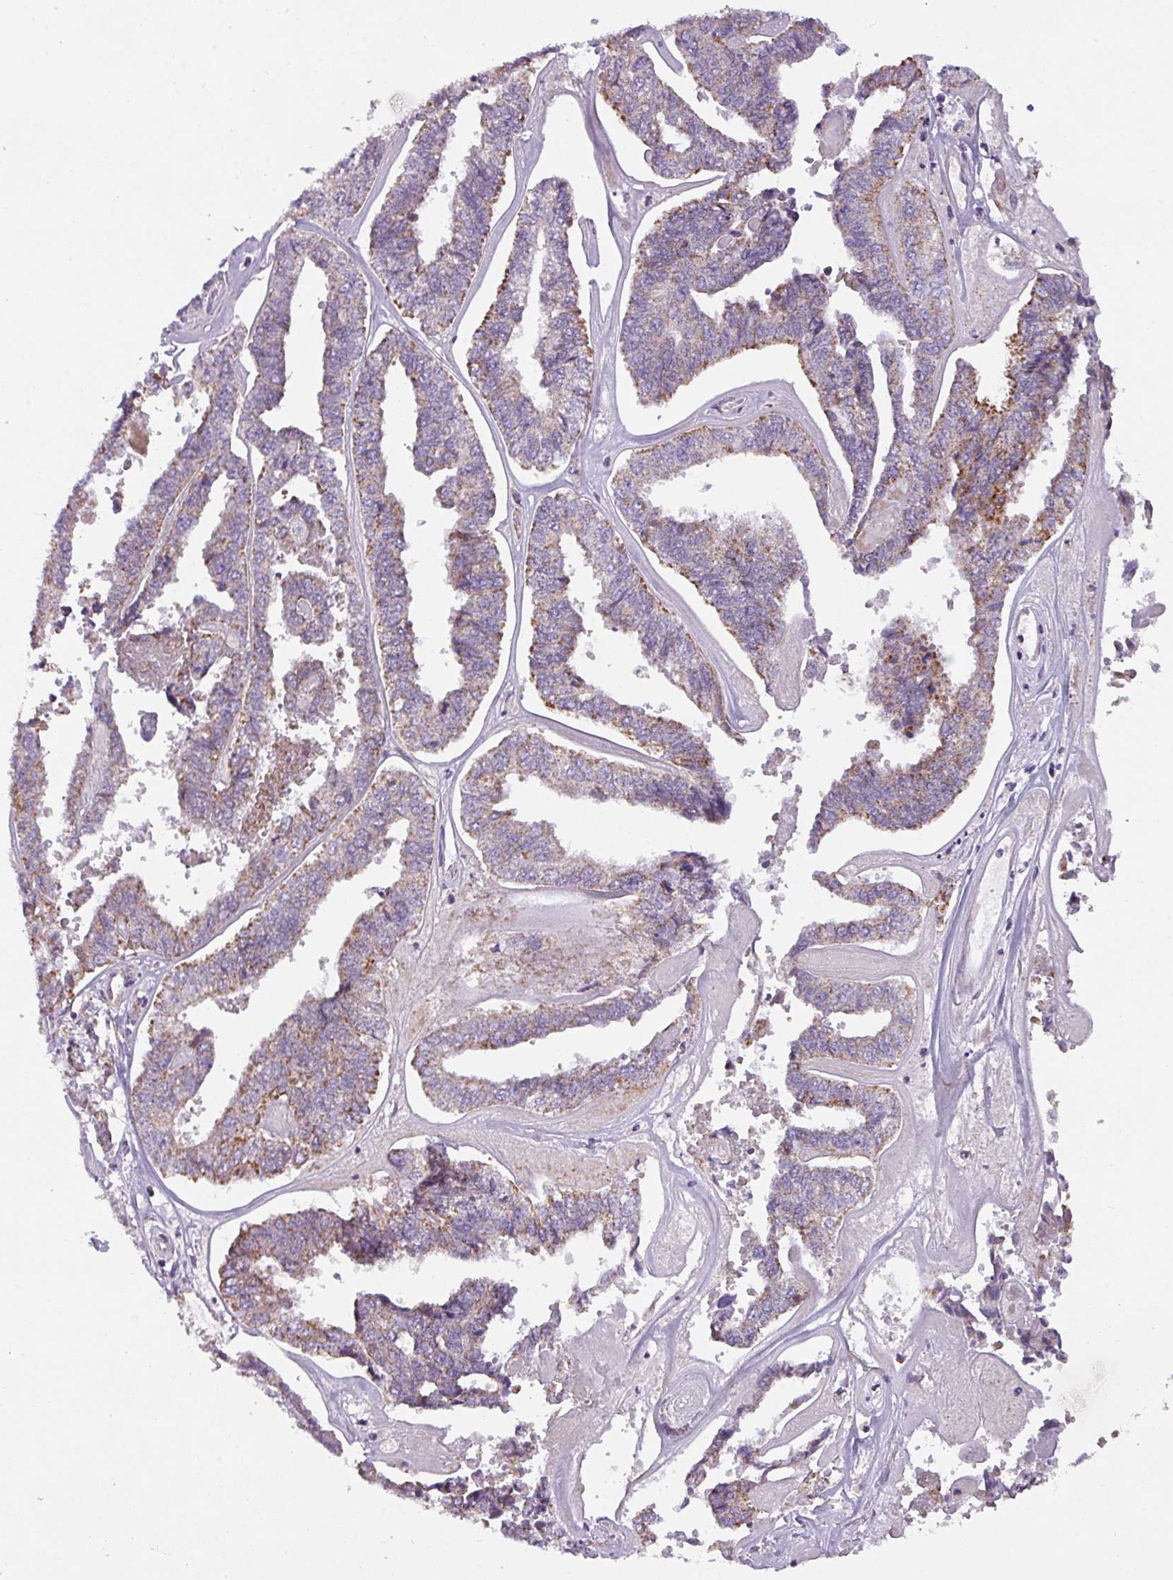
{"staining": {"intensity": "moderate", "quantity": "25%-75%", "location": "cytoplasmic/membranous"}, "tissue": "endometrial cancer", "cell_type": "Tumor cells", "image_type": "cancer", "snomed": [{"axis": "morphology", "description": "Adenocarcinoma, NOS"}, {"axis": "topography", "description": "Endometrium"}], "caption": "Immunohistochemistry (IHC) (DAB) staining of endometrial adenocarcinoma displays moderate cytoplasmic/membranous protein staining in approximately 25%-75% of tumor cells. The protein is shown in brown color, while the nuclei are stained blue.", "gene": "C2orf68", "patient": {"sex": "female", "age": 73}}